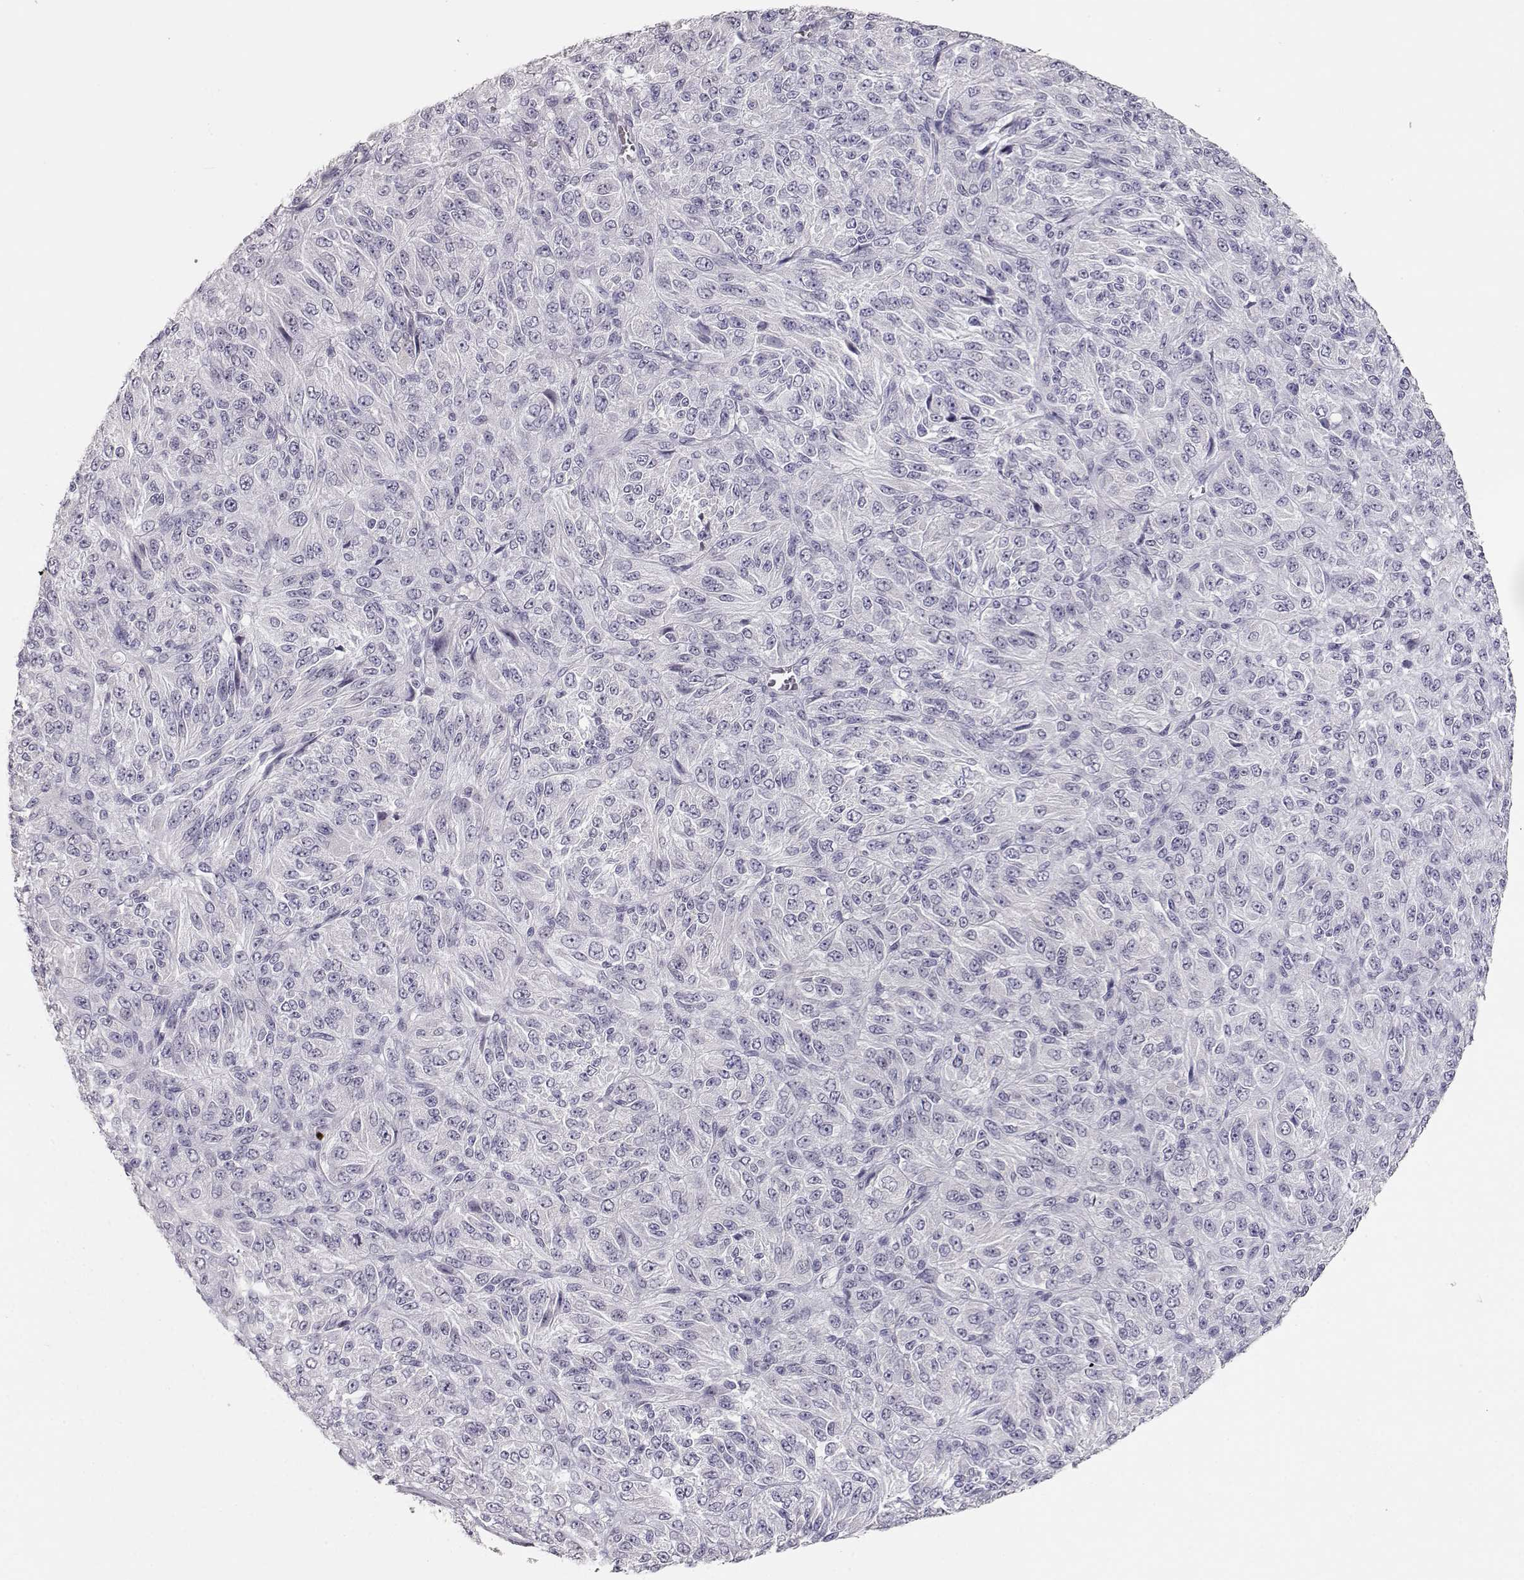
{"staining": {"intensity": "negative", "quantity": "none", "location": "none"}, "tissue": "melanoma", "cell_type": "Tumor cells", "image_type": "cancer", "snomed": [{"axis": "morphology", "description": "Malignant melanoma, Metastatic site"}, {"axis": "topography", "description": "Brain"}], "caption": "Tumor cells are negative for brown protein staining in melanoma. Nuclei are stained in blue.", "gene": "TKTL1", "patient": {"sex": "female", "age": 56}}